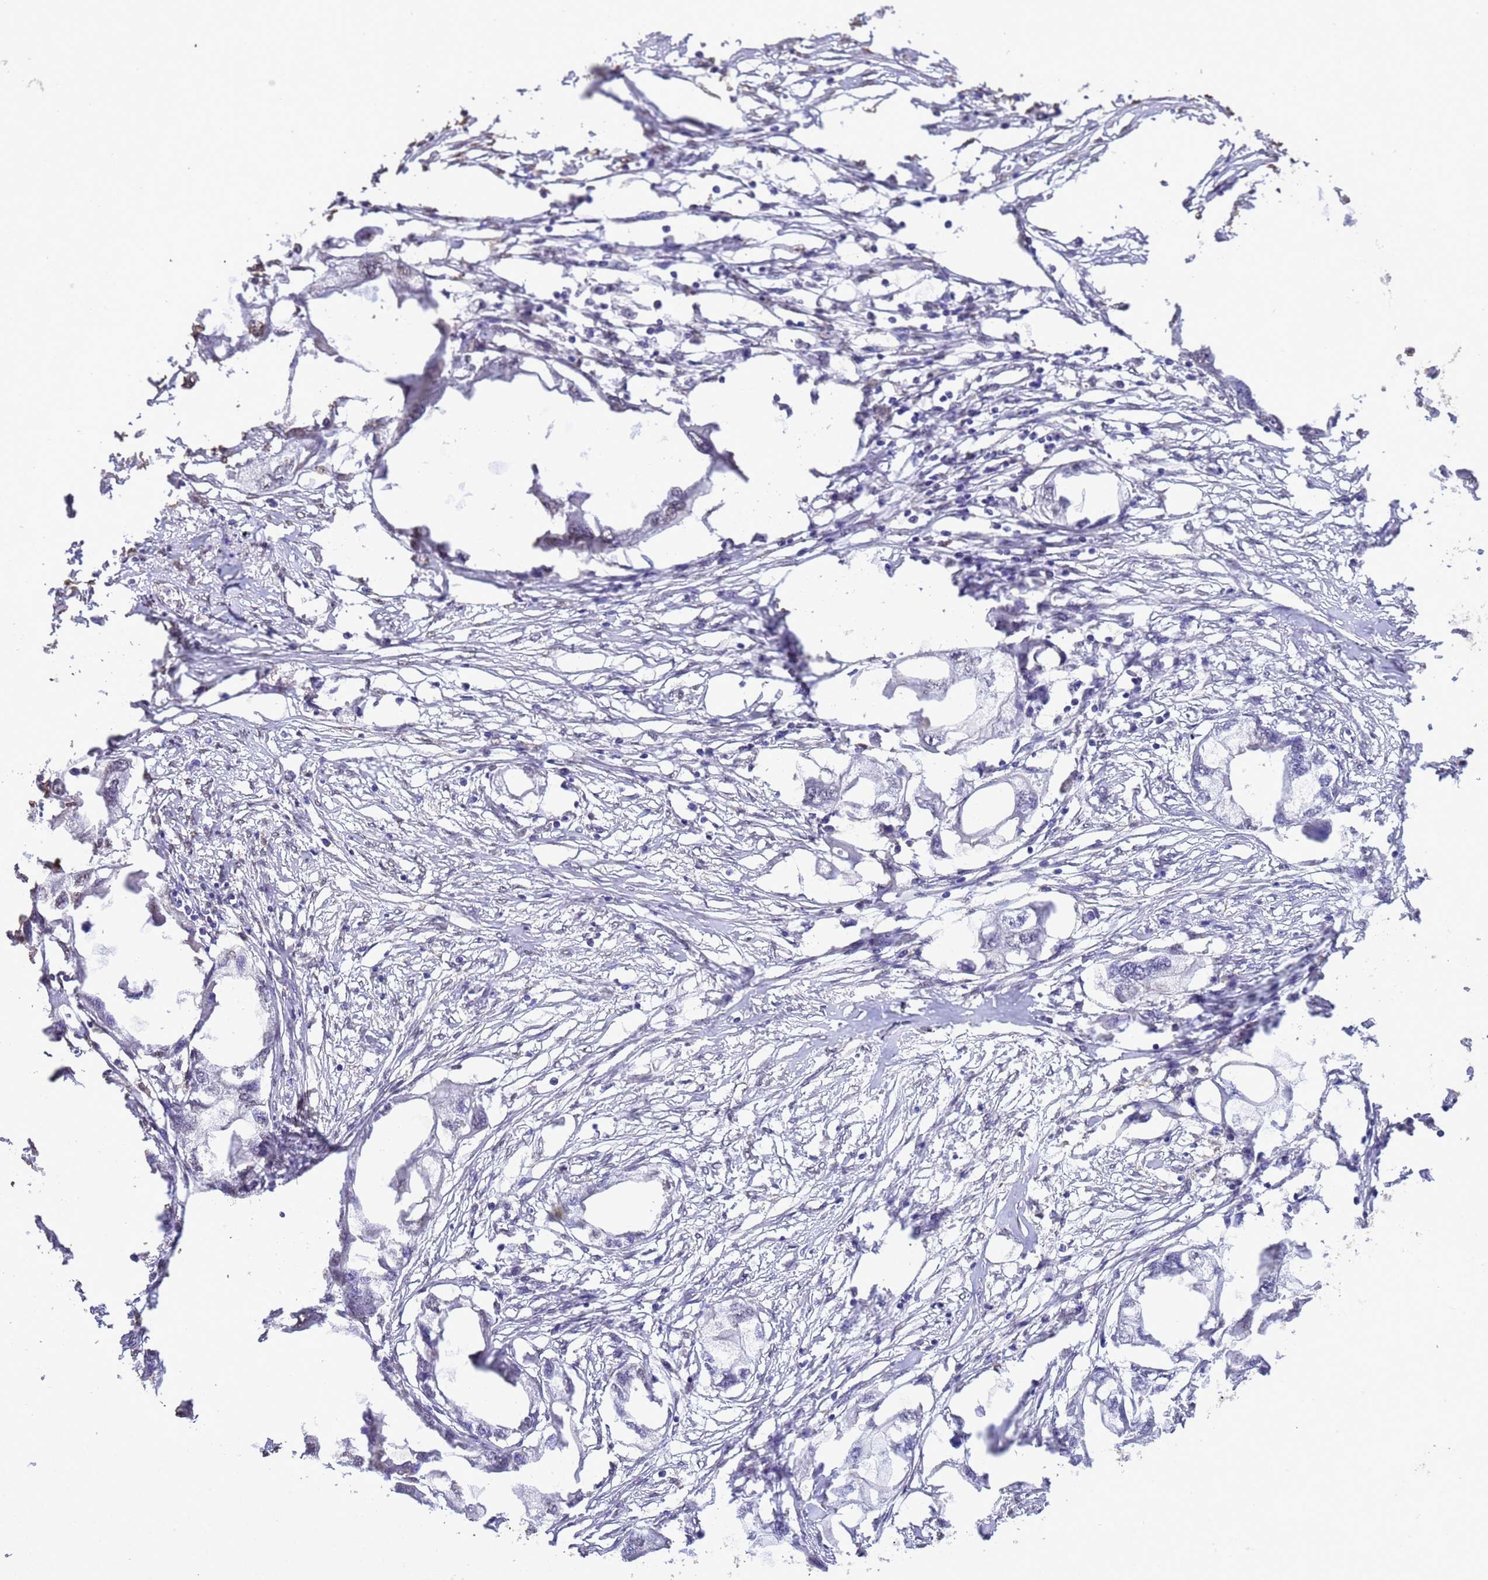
{"staining": {"intensity": "negative", "quantity": "none", "location": "none"}, "tissue": "endometrial cancer", "cell_type": "Tumor cells", "image_type": "cancer", "snomed": [{"axis": "morphology", "description": "Adenocarcinoma, NOS"}, {"axis": "morphology", "description": "Adenocarcinoma, metastatic, NOS"}, {"axis": "topography", "description": "Adipose tissue"}, {"axis": "topography", "description": "Endometrium"}], "caption": "IHC image of neoplastic tissue: endometrial cancer stained with DAB (3,3'-diaminobenzidine) reveals no significant protein positivity in tumor cells.", "gene": "NPHP1", "patient": {"sex": "female", "age": 67}}